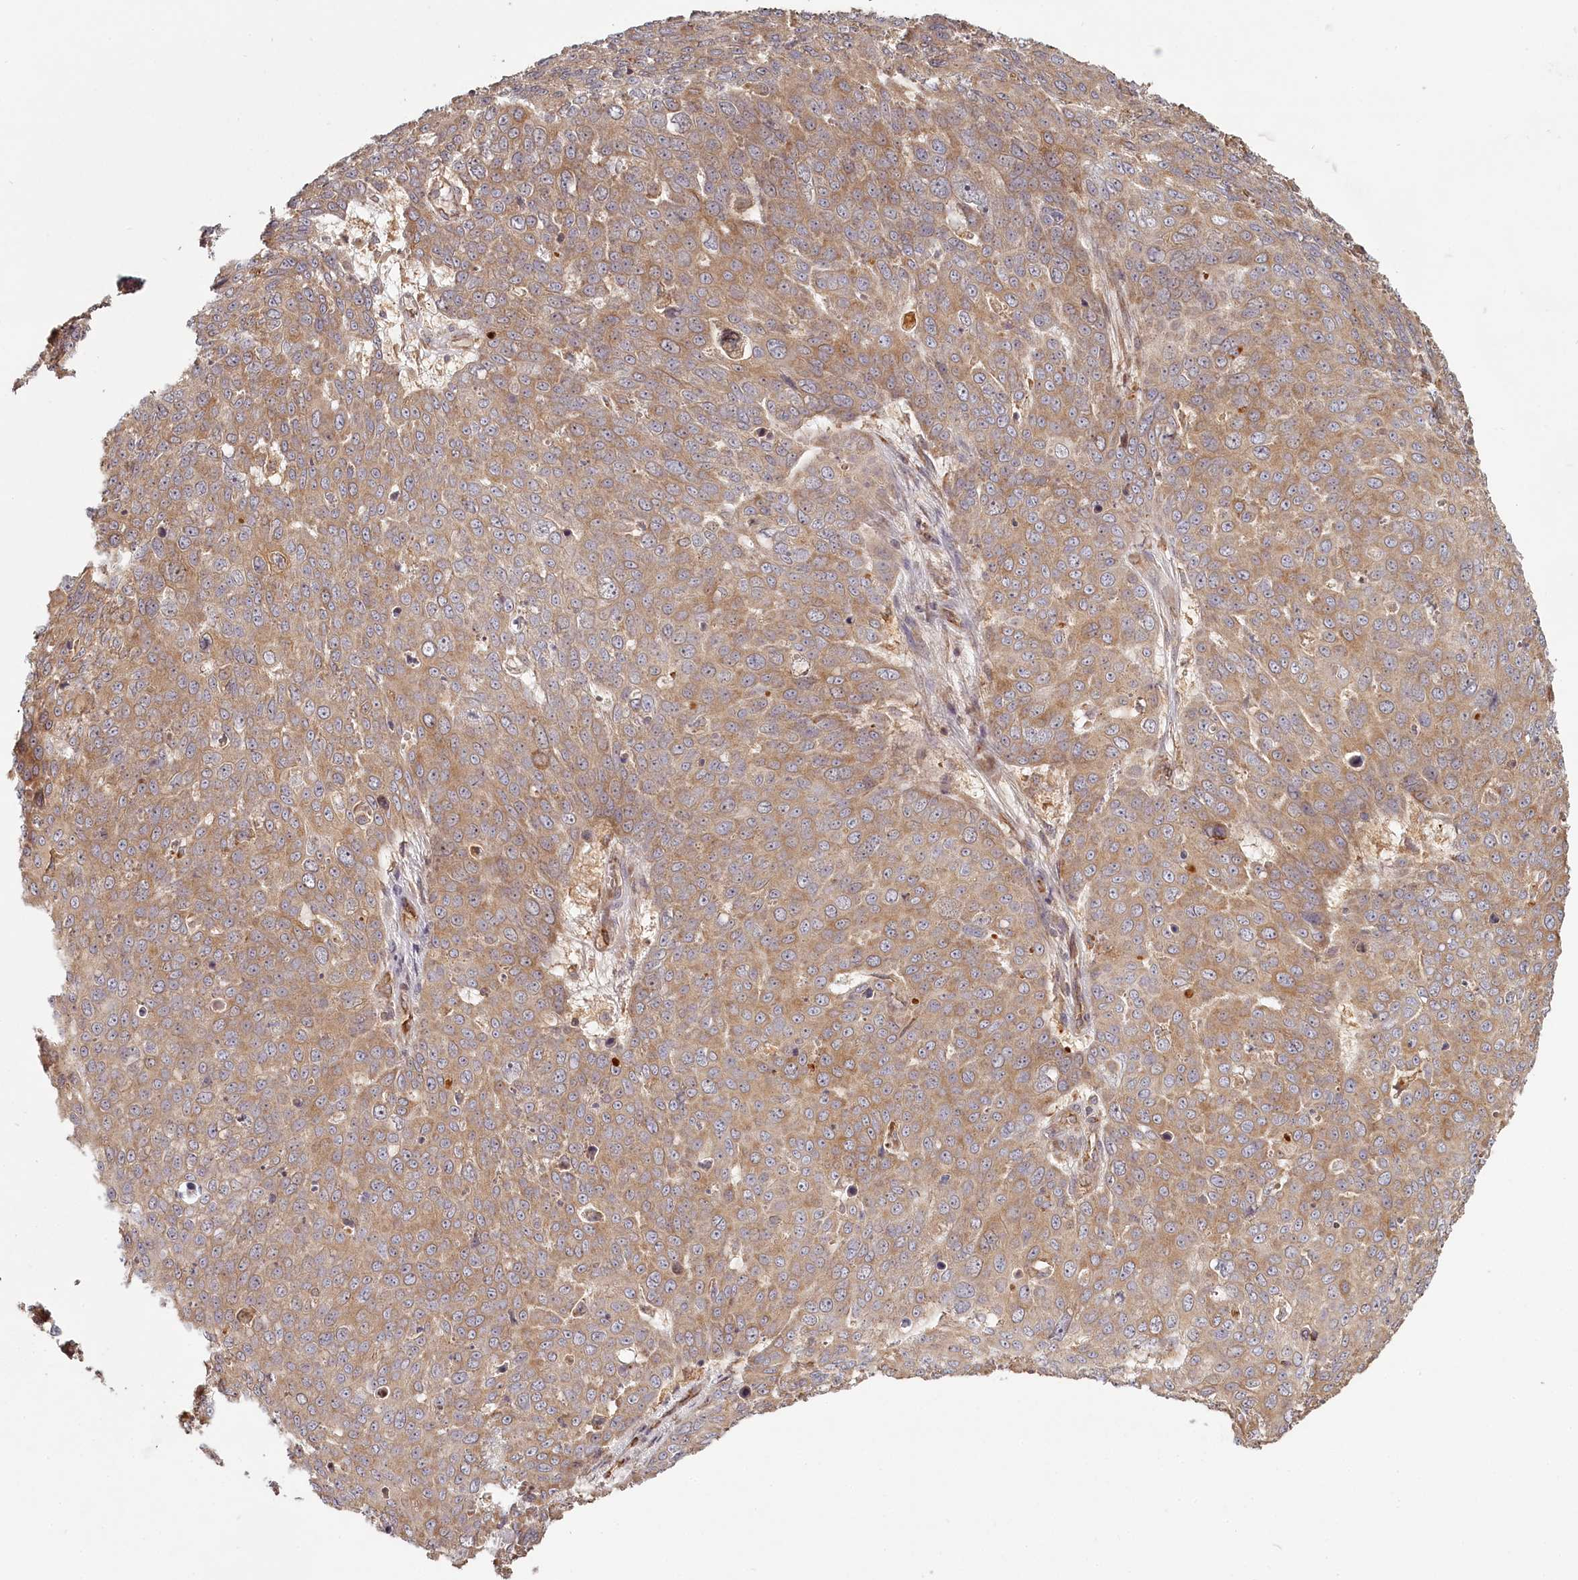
{"staining": {"intensity": "moderate", "quantity": ">75%", "location": "cytoplasmic/membranous"}, "tissue": "skin cancer", "cell_type": "Tumor cells", "image_type": "cancer", "snomed": [{"axis": "morphology", "description": "Squamous cell carcinoma, NOS"}, {"axis": "topography", "description": "Skin"}], "caption": "Skin squamous cell carcinoma stained with immunohistochemistry (IHC) demonstrates moderate cytoplasmic/membranous staining in approximately >75% of tumor cells.", "gene": "TMIE", "patient": {"sex": "male", "age": 71}}